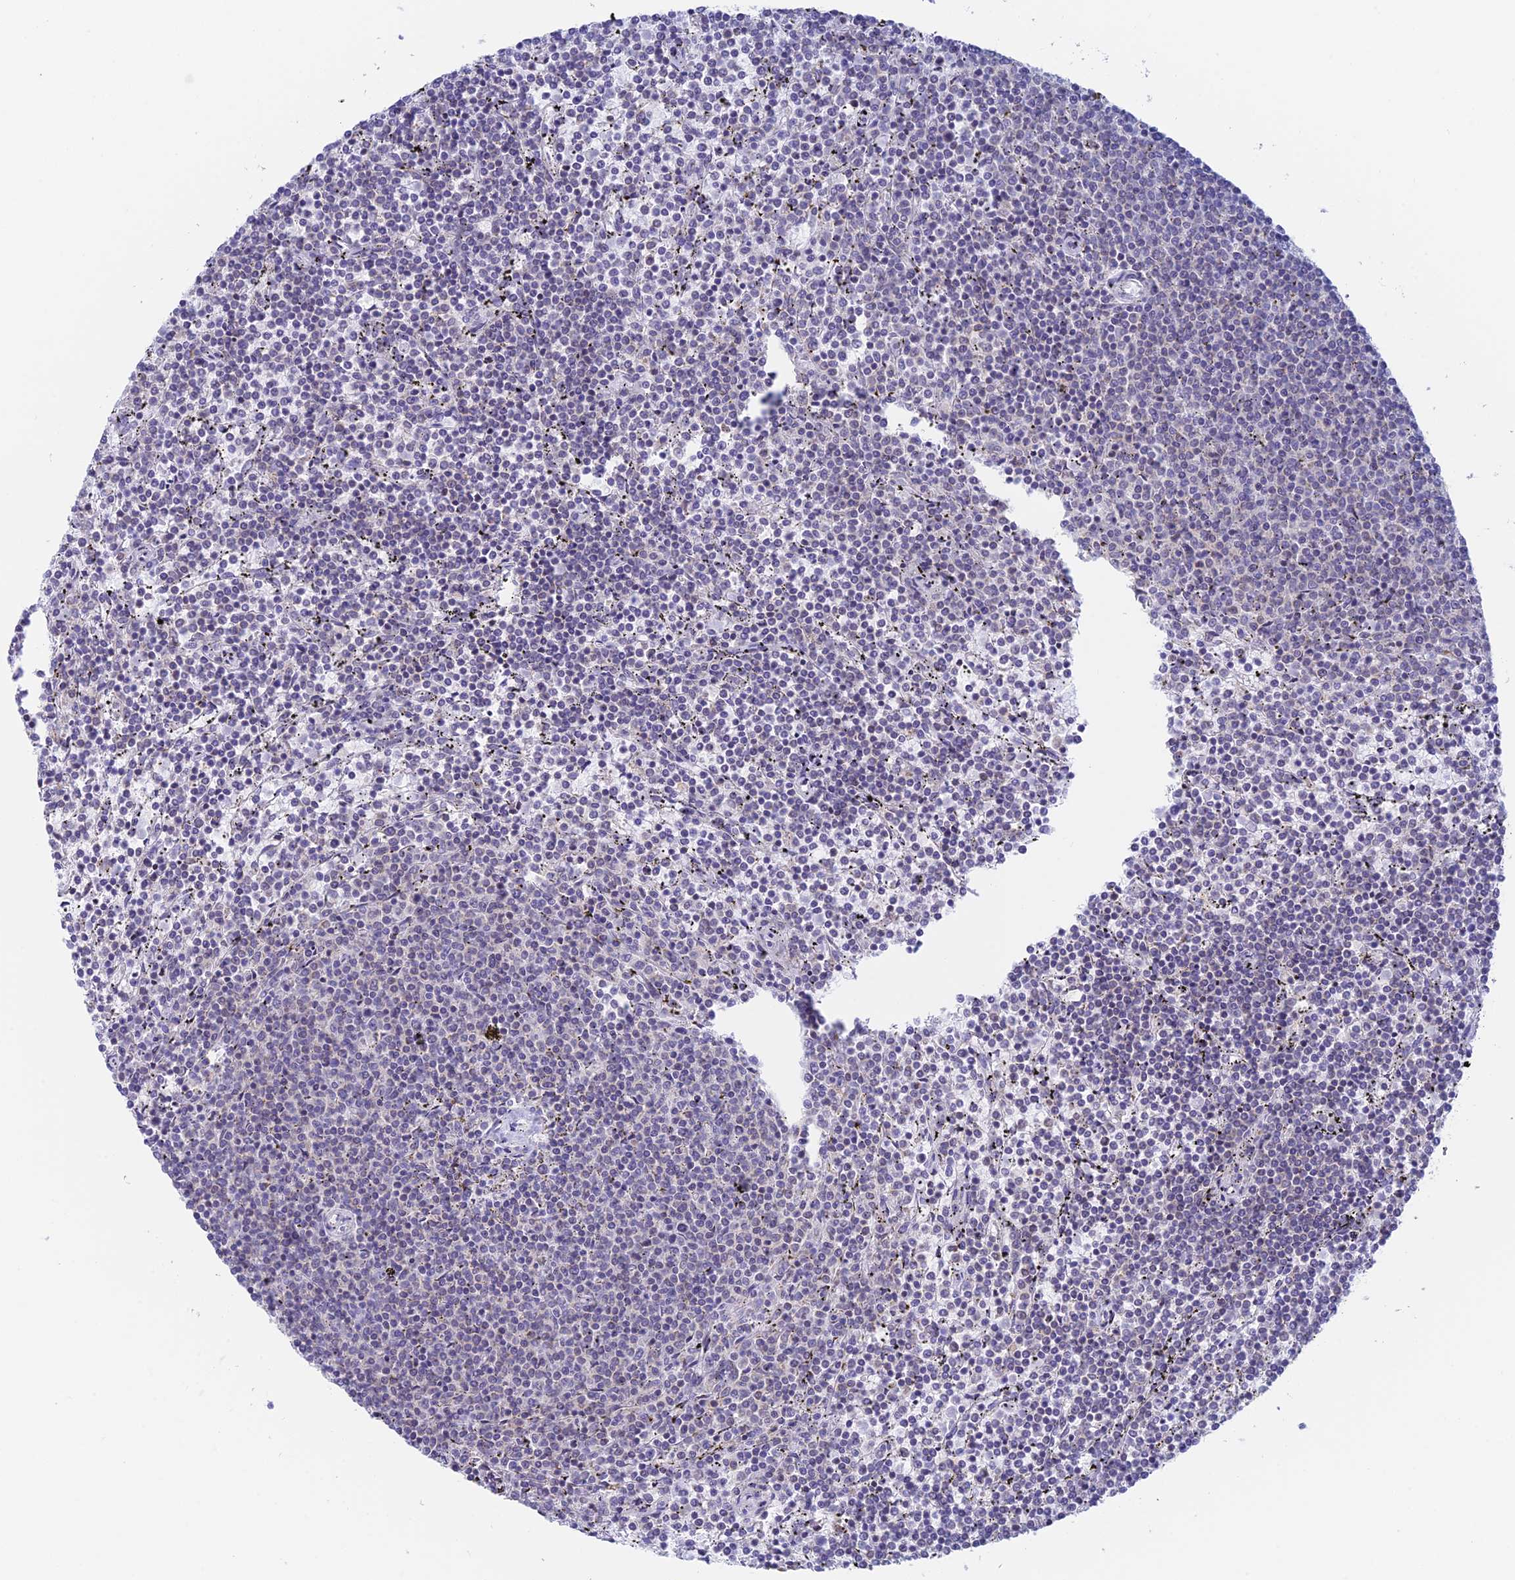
{"staining": {"intensity": "negative", "quantity": "none", "location": "none"}, "tissue": "lymphoma", "cell_type": "Tumor cells", "image_type": "cancer", "snomed": [{"axis": "morphology", "description": "Malignant lymphoma, non-Hodgkin's type, Low grade"}, {"axis": "topography", "description": "Spleen"}], "caption": "Immunohistochemical staining of human malignant lymphoma, non-Hodgkin's type (low-grade) demonstrates no significant expression in tumor cells.", "gene": "REXO5", "patient": {"sex": "female", "age": 50}}